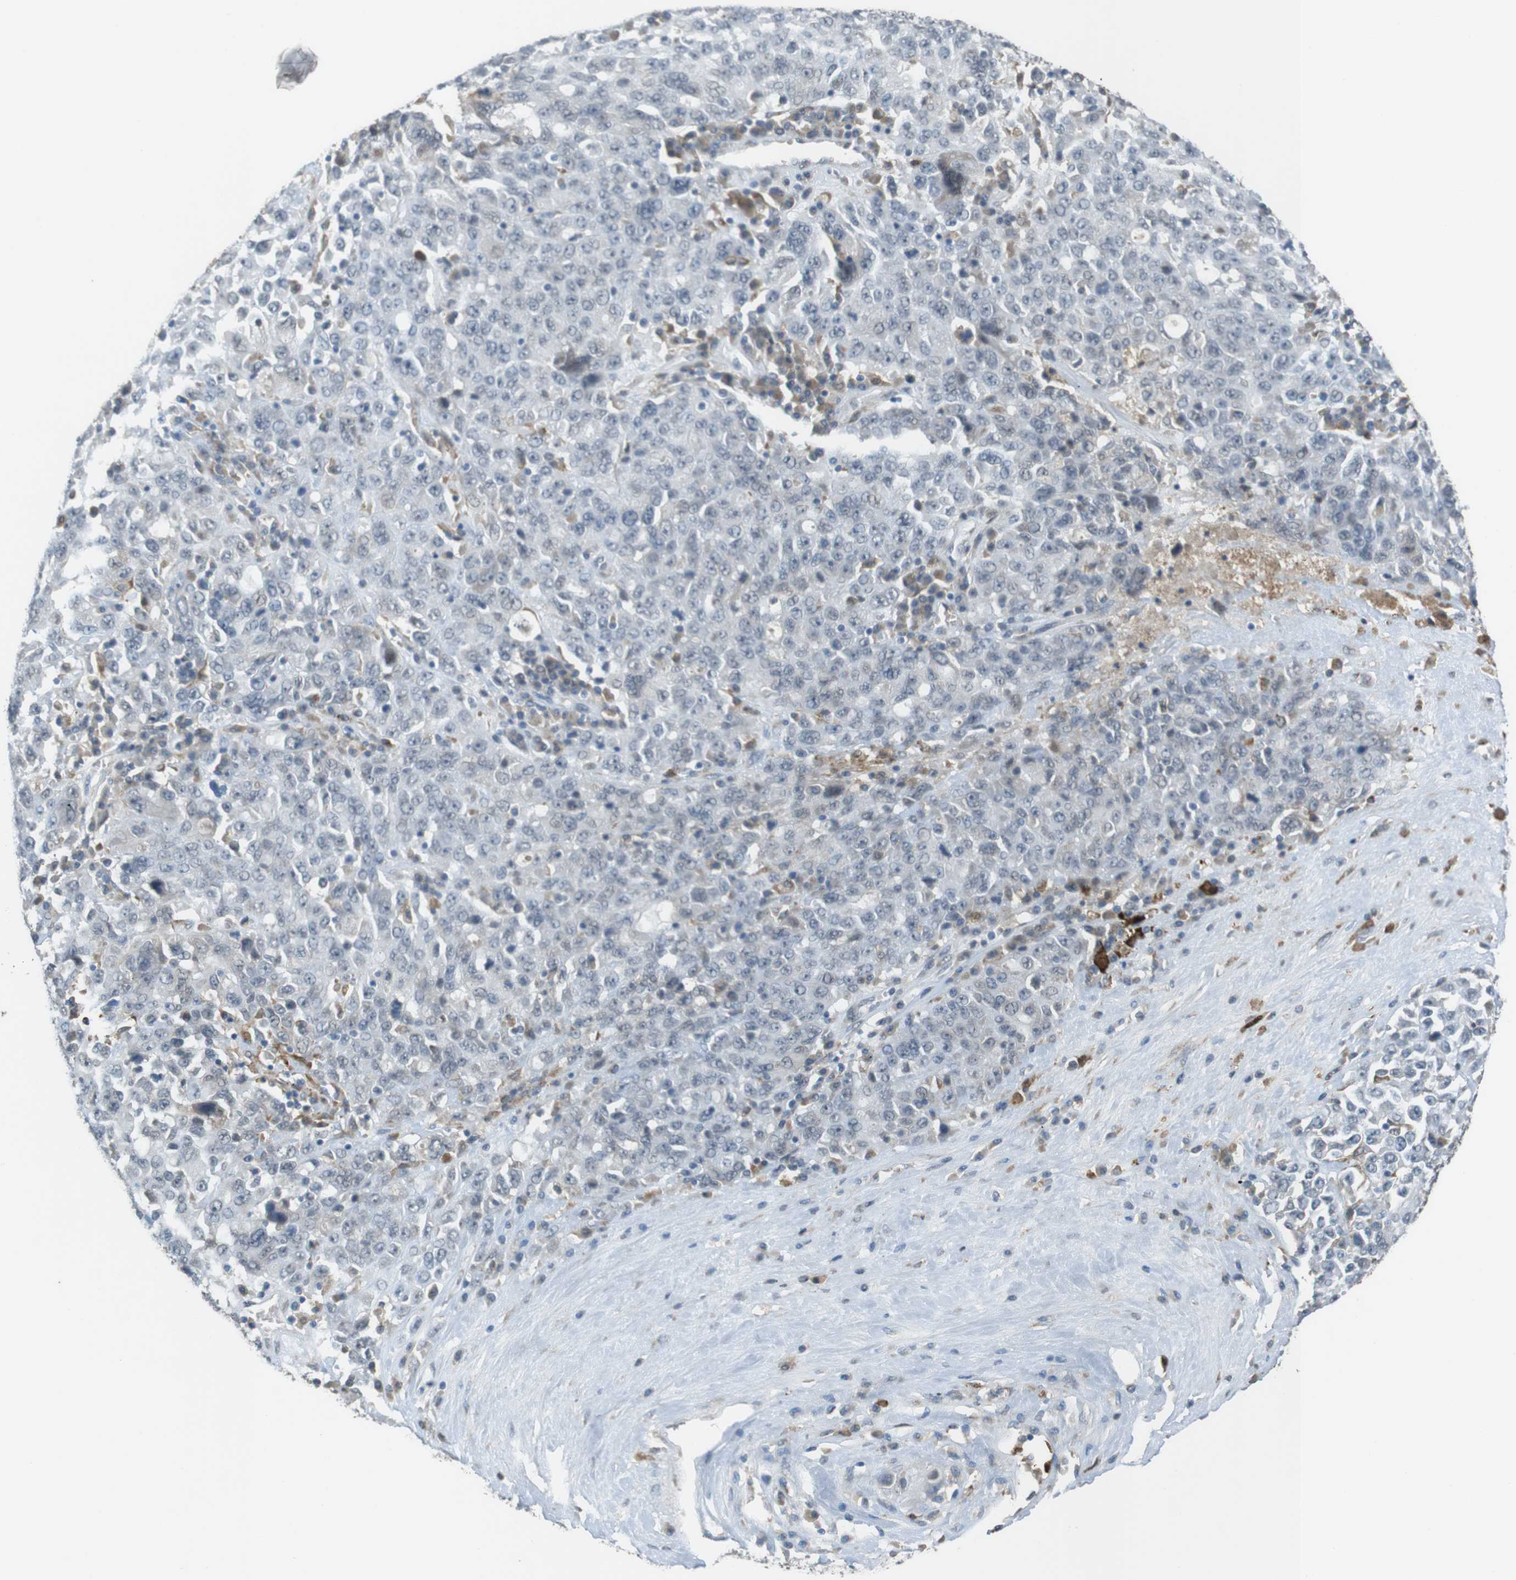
{"staining": {"intensity": "negative", "quantity": "none", "location": "none"}, "tissue": "ovarian cancer", "cell_type": "Tumor cells", "image_type": "cancer", "snomed": [{"axis": "morphology", "description": "Carcinoma, endometroid"}, {"axis": "topography", "description": "Ovary"}], "caption": "Ovarian cancer (endometroid carcinoma) was stained to show a protein in brown. There is no significant positivity in tumor cells. (DAB (3,3'-diaminobenzidine) immunohistochemistry visualized using brightfield microscopy, high magnification).", "gene": "FZD10", "patient": {"sex": "female", "age": 62}}